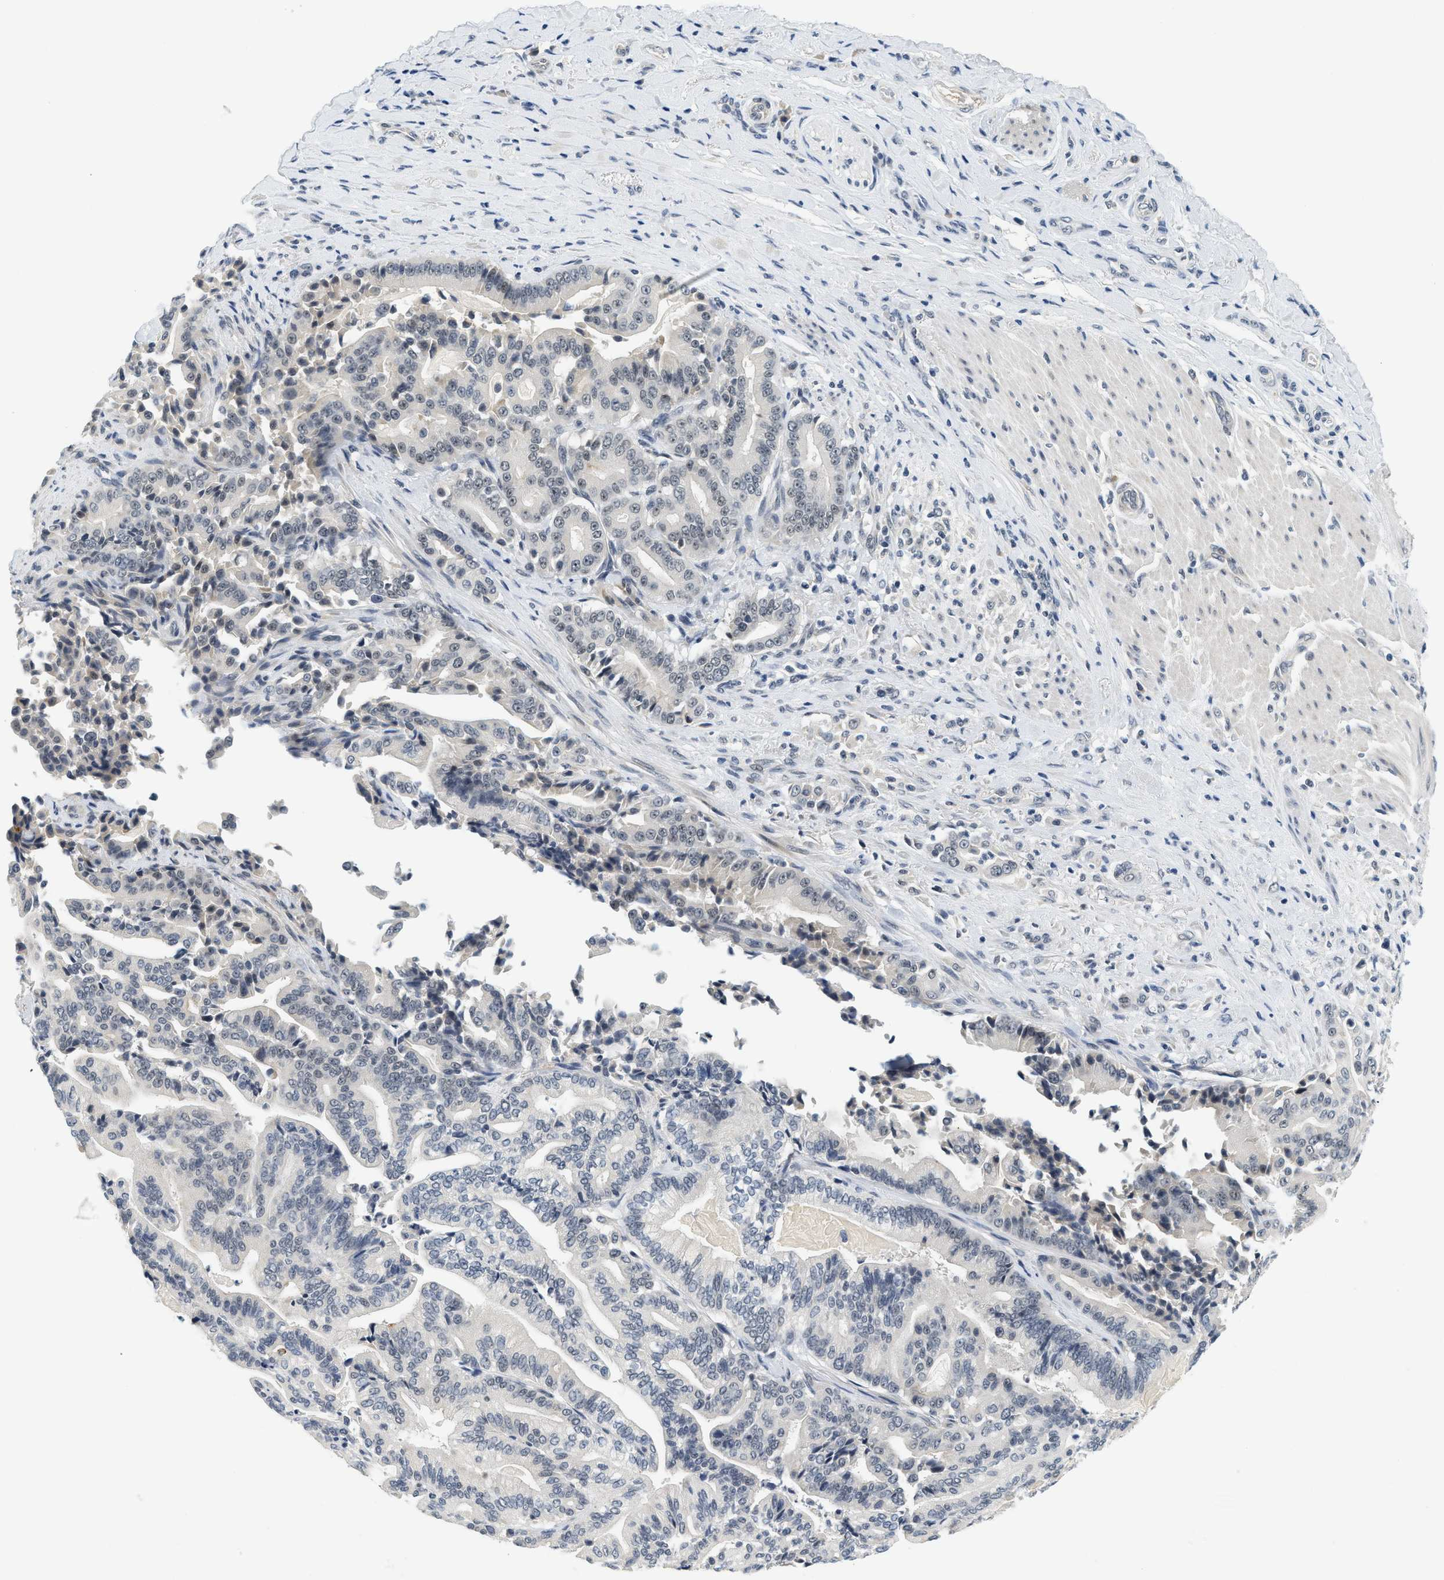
{"staining": {"intensity": "negative", "quantity": "none", "location": "none"}, "tissue": "pancreatic cancer", "cell_type": "Tumor cells", "image_type": "cancer", "snomed": [{"axis": "morphology", "description": "Normal tissue, NOS"}, {"axis": "morphology", "description": "Adenocarcinoma, NOS"}, {"axis": "topography", "description": "Pancreas"}], "caption": "IHC image of neoplastic tissue: pancreatic cancer stained with DAB reveals no significant protein positivity in tumor cells. (DAB (3,3'-diaminobenzidine) immunohistochemistry (IHC), high magnification).", "gene": "MZF1", "patient": {"sex": "male", "age": 63}}